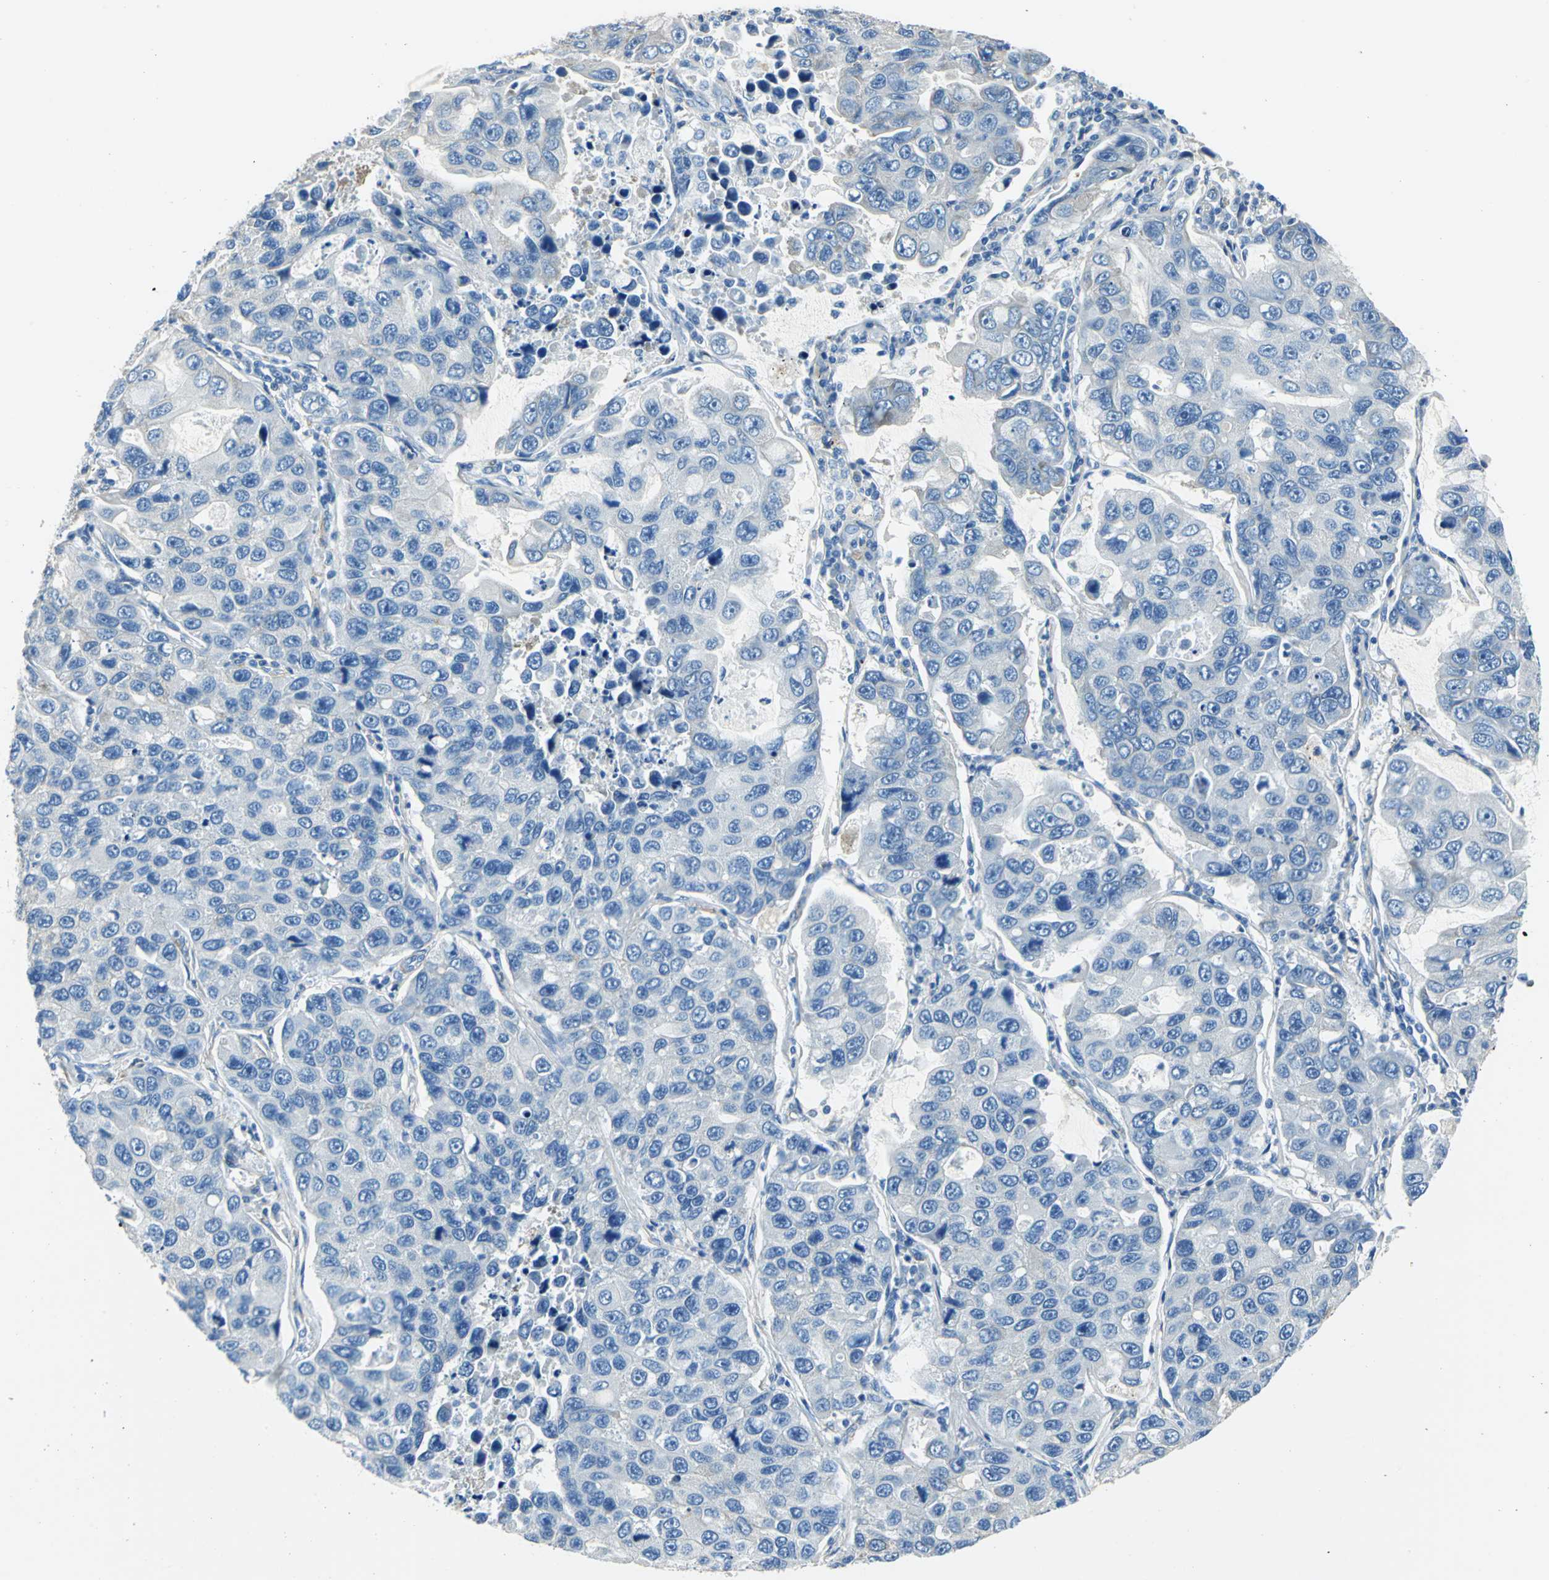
{"staining": {"intensity": "negative", "quantity": "none", "location": "none"}, "tissue": "lung cancer", "cell_type": "Tumor cells", "image_type": "cancer", "snomed": [{"axis": "morphology", "description": "Adenocarcinoma, NOS"}, {"axis": "topography", "description": "Lung"}], "caption": "High magnification brightfield microscopy of adenocarcinoma (lung) stained with DAB (brown) and counterstained with hematoxylin (blue): tumor cells show no significant positivity. The staining was performed using DAB to visualize the protein expression in brown, while the nuclei were stained in blue with hematoxylin (Magnification: 20x).", "gene": "AKAP12", "patient": {"sex": "male", "age": 64}}